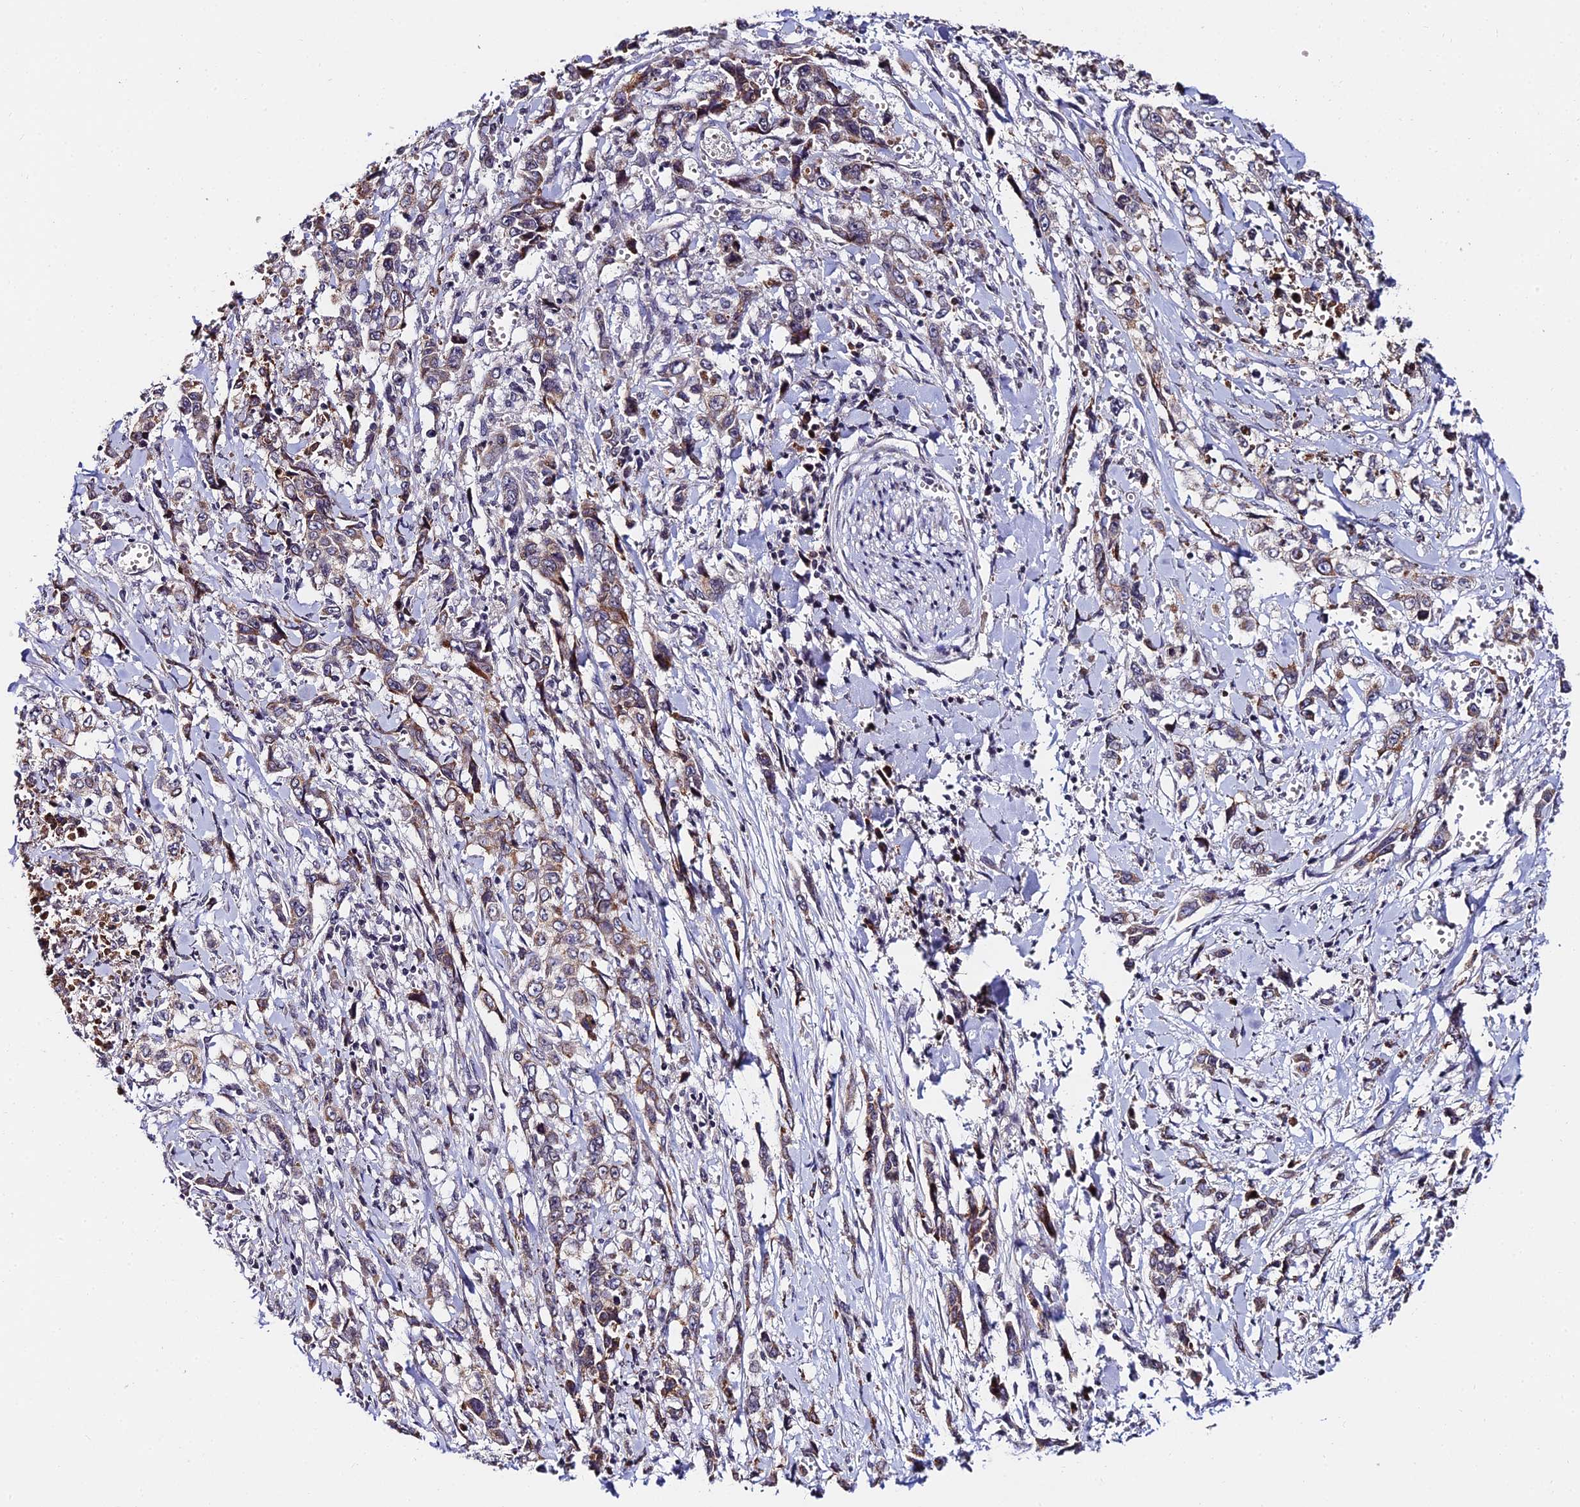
{"staining": {"intensity": "weak", "quantity": "25%-75%", "location": "cytoplasmic/membranous"}, "tissue": "stomach cancer", "cell_type": "Tumor cells", "image_type": "cancer", "snomed": [{"axis": "morphology", "description": "Adenocarcinoma, NOS"}, {"axis": "topography", "description": "Stomach, upper"}], "caption": "About 25%-75% of tumor cells in human stomach adenocarcinoma demonstrate weak cytoplasmic/membranous protein staining as visualized by brown immunohistochemical staining.", "gene": "CDNF", "patient": {"sex": "male", "age": 62}}